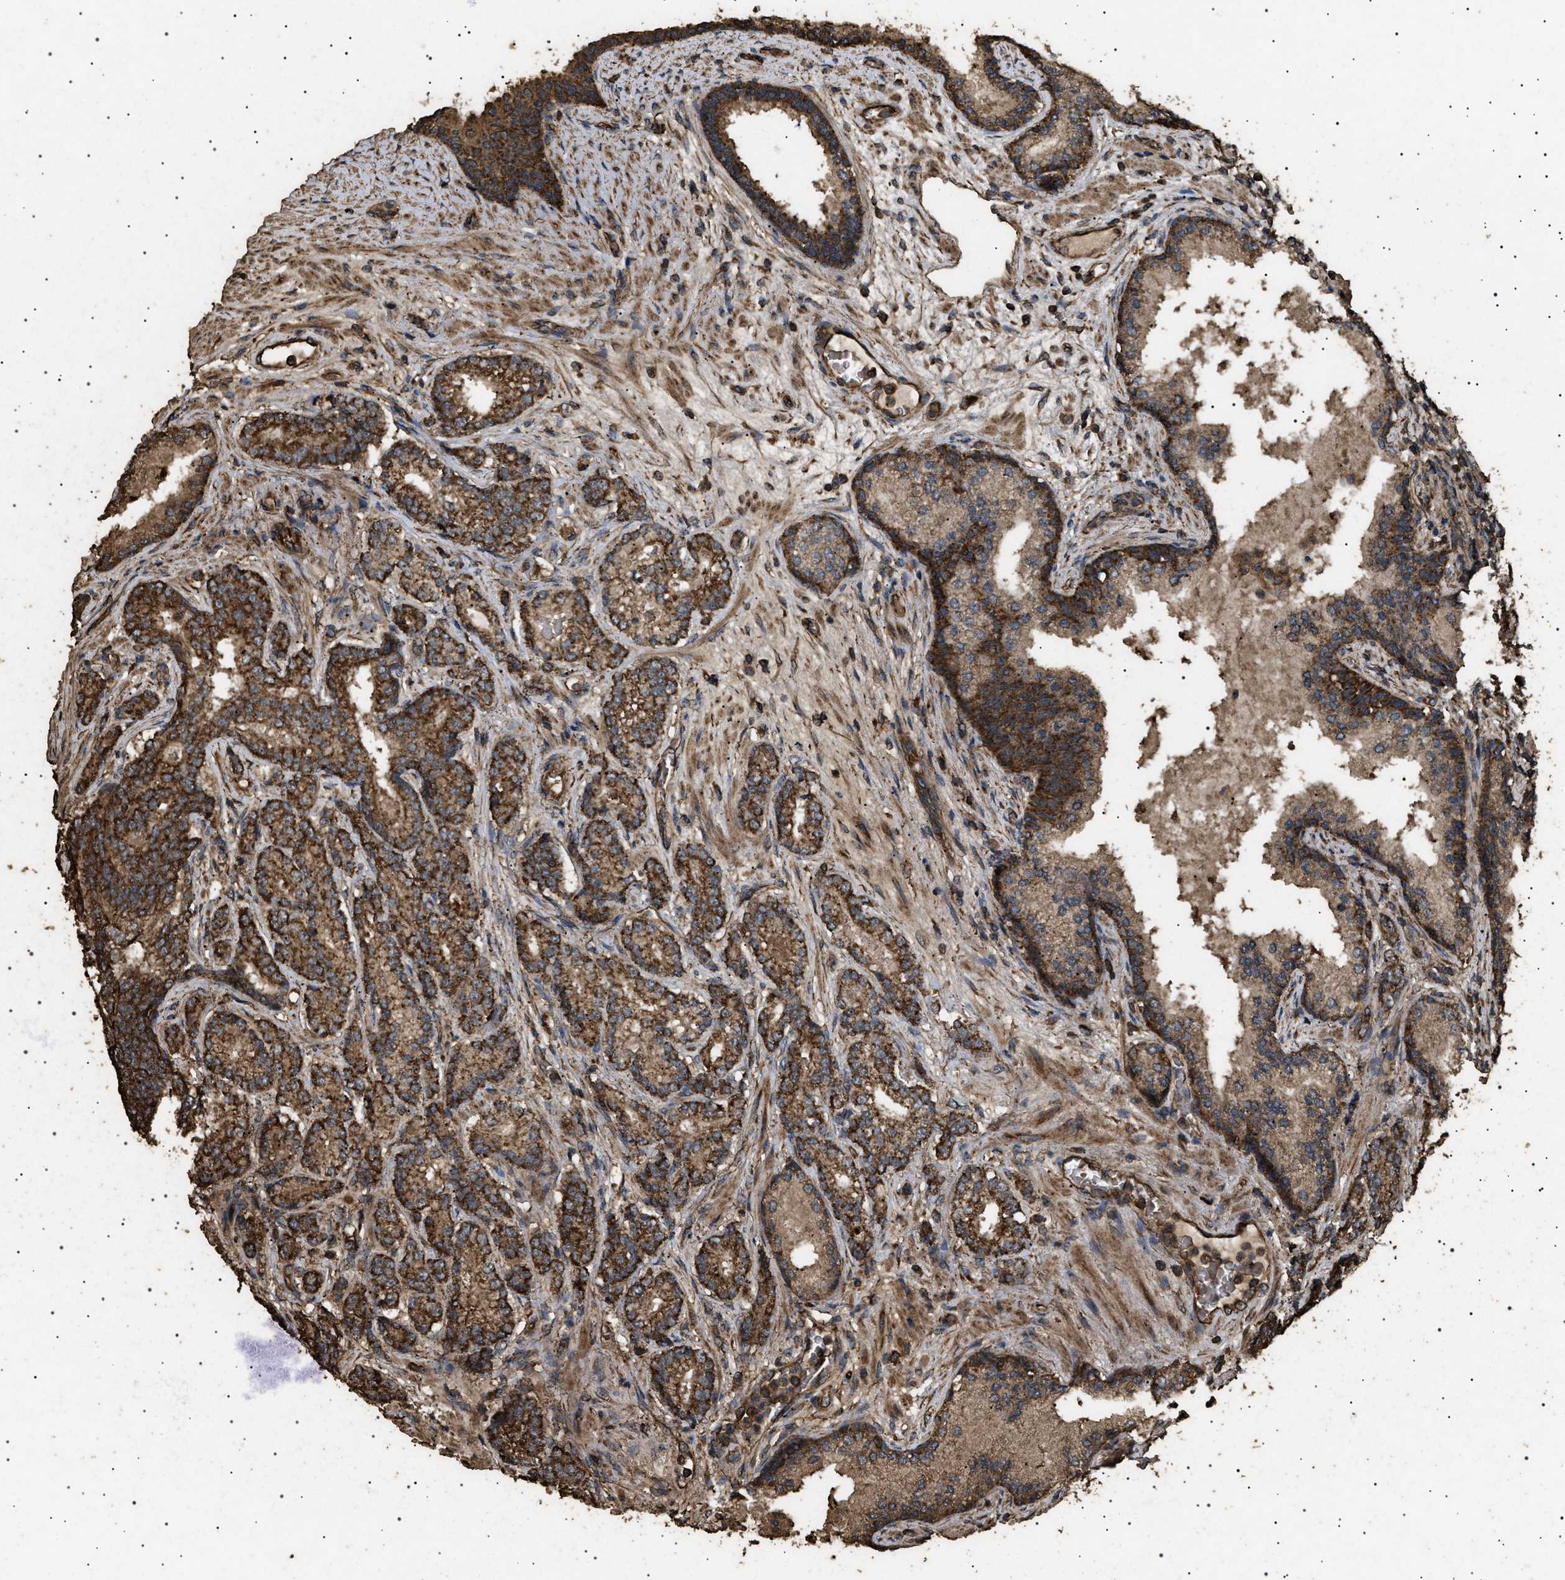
{"staining": {"intensity": "strong", "quantity": ">75%", "location": "cytoplasmic/membranous"}, "tissue": "prostate cancer", "cell_type": "Tumor cells", "image_type": "cancer", "snomed": [{"axis": "morphology", "description": "Adenocarcinoma, High grade"}, {"axis": "topography", "description": "Prostate"}], "caption": "Immunohistochemical staining of prostate cancer (adenocarcinoma (high-grade)) exhibits high levels of strong cytoplasmic/membranous protein expression in approximately >75% of tumor cells.", "gene": "CYRIA", "patient": {"sex": "male", "age": 61}}